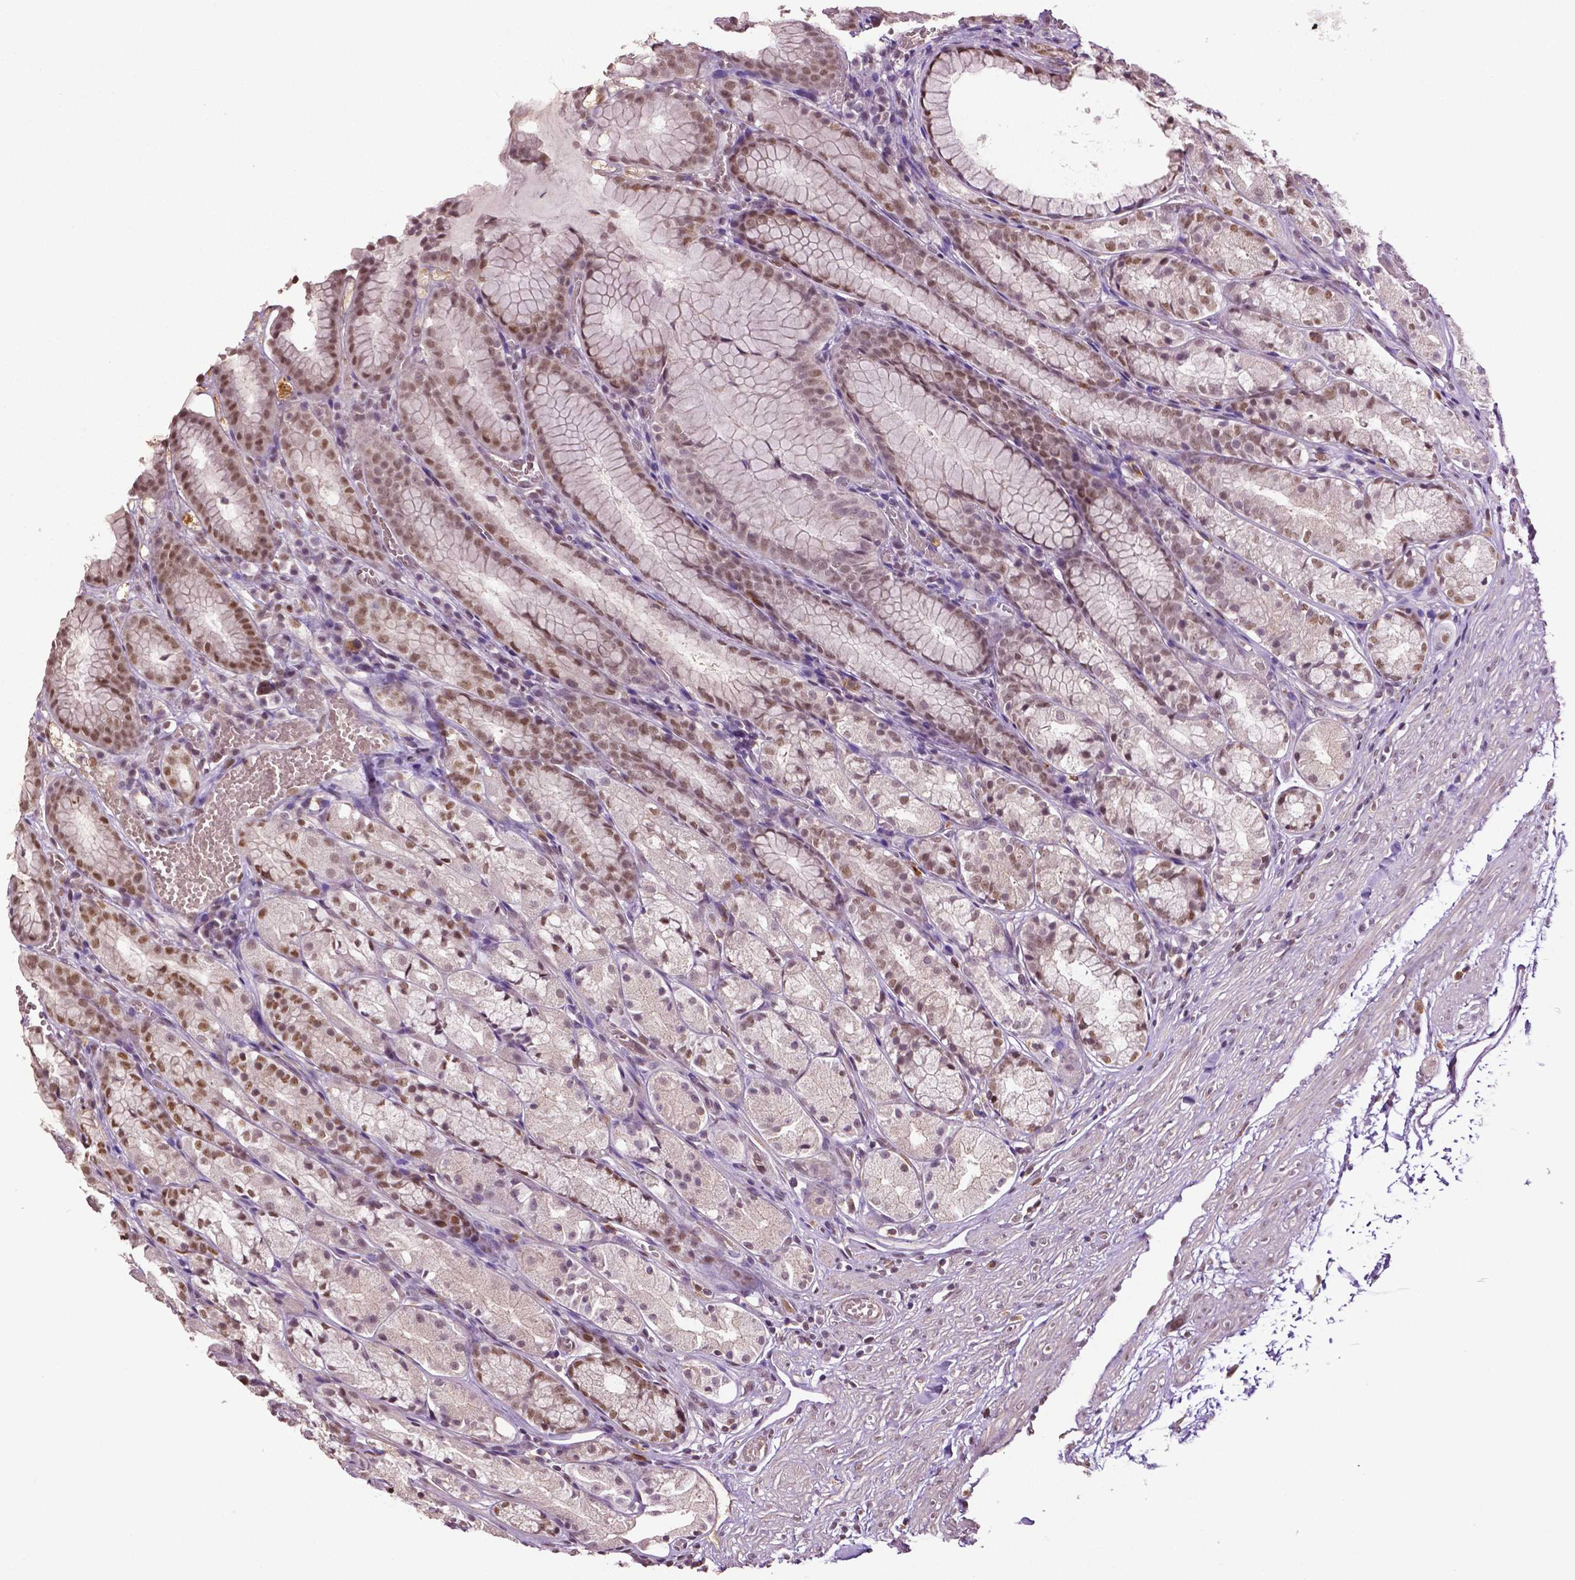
{"staining": {"intensity": "moderate", "quantity": "25%-75%", "location": "nuclear"}, "tissue": "stomach", "cell_type": "Glandular cells", "image_type": "normal", "snomed": [{"axis": "morphology", "description": "Normal tissue, NOS"}, {"axis": "topography", "description": "Stomach"}], "caption": "Immunohistochemistry (IHC) micrograph of unremarkable human stomach stained for a protein (brown), which exhibits medium levels of moderate nuclear staining in about 25%-75% of glandular cells.", "gene": "DLX5", "patient": {"sex": "male", "age": 70}}